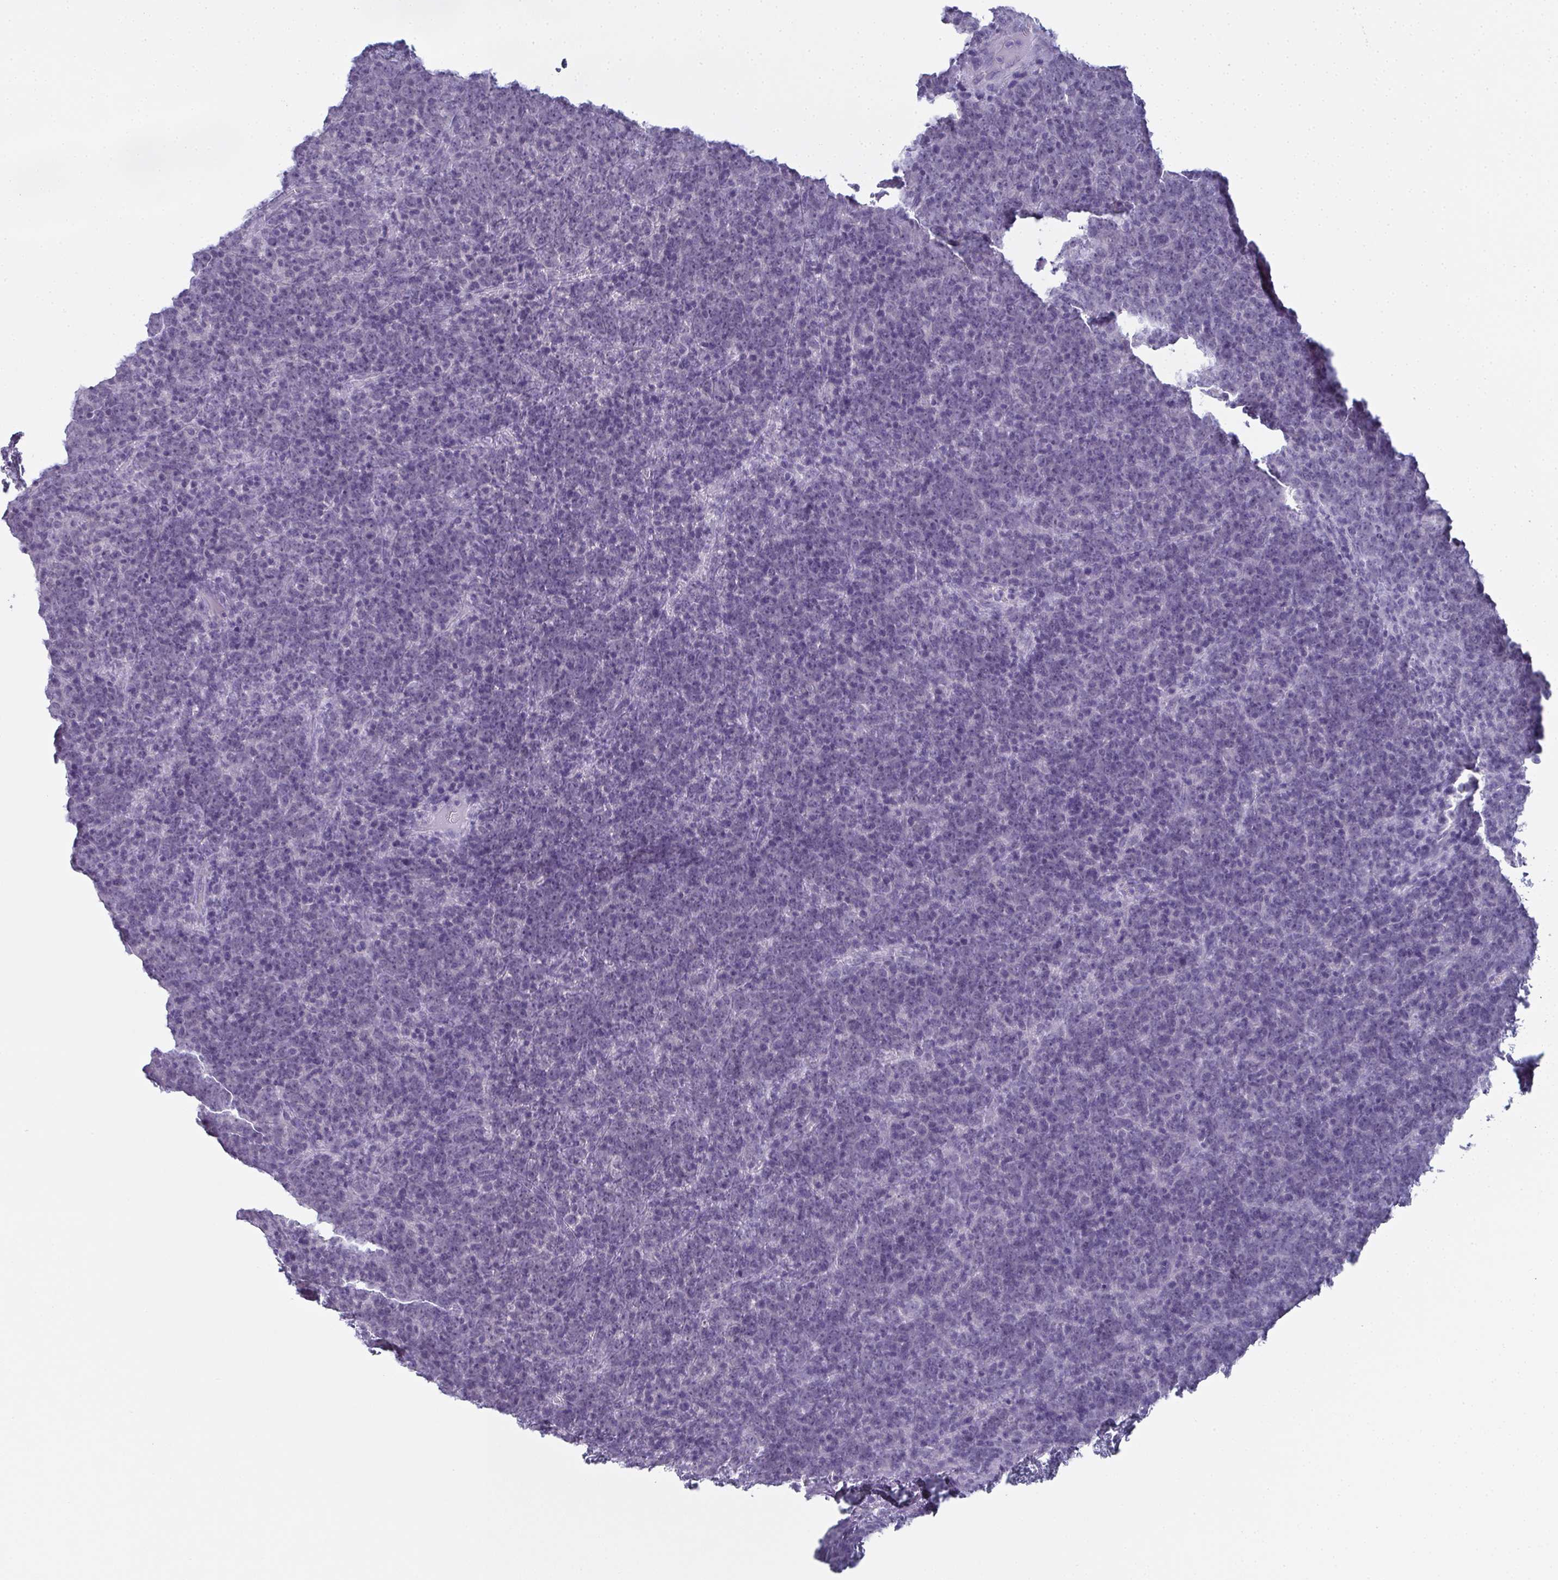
{"staining": {"intensity": "negative", "quantity": "none", "location": "none"}, "tissue": "lymphoma", "cell_type": "Tumor cells", "image_type": "cancer", "snomed": [{"axis": "morphology", "description": "Malignant lymphoma, non-Hodgkin's type, High grade"}, {"axis": "topography", "description": "Lymph node"}], "caption": "IHC histopathology image of neoplastic tissue: high-grade malignant lymphoma, non-Hodgkin's type stained with DAB (3,3'-diaminobenzidine) reveals no significant protein staining in tumor cells.", "gene": "SLC36A2", "patient": {"sex": "male", "age": 51}}